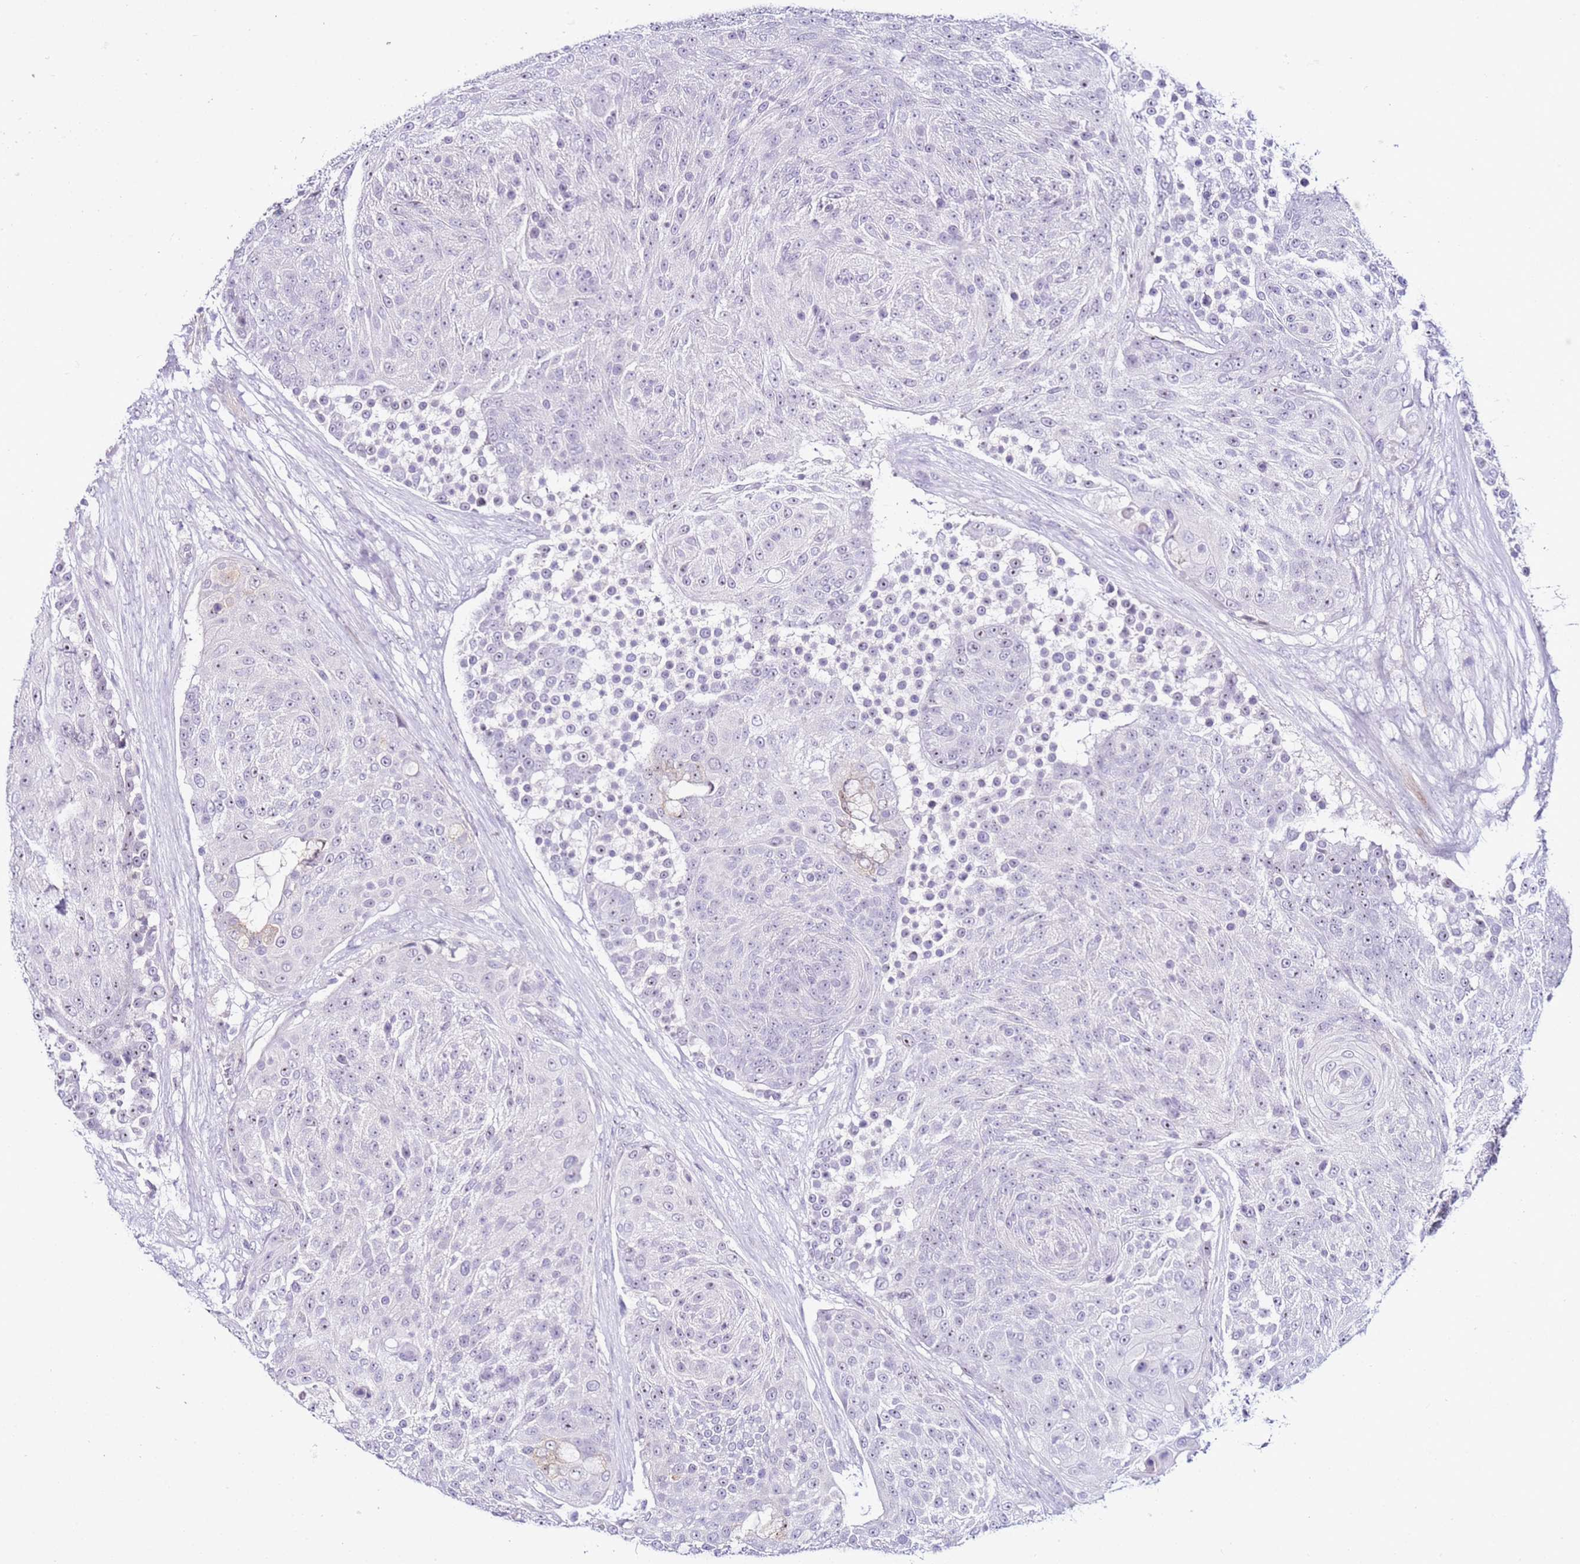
{"staining": {"intensity": "weak", "quantity": "<25%", "location": "nuclear"}, "tissue": "urothelial cancer", "cell_type": "Tumor cells", "image_type": "cancer", "snomed": [{"axis": "morphology", "description": "Urothelial carcinoma, High grade"}, {"axis": "topography", "description": "Urinary bladder"}], "caption": "Immunohistochemistry (IHC) photomicrograph of urothelial carcinoma (high-grade) stained for a protein (brown), which displays no expression in tumor cells.", "gene": "HGD", "patient": {"sex": "female", "age": 63}}